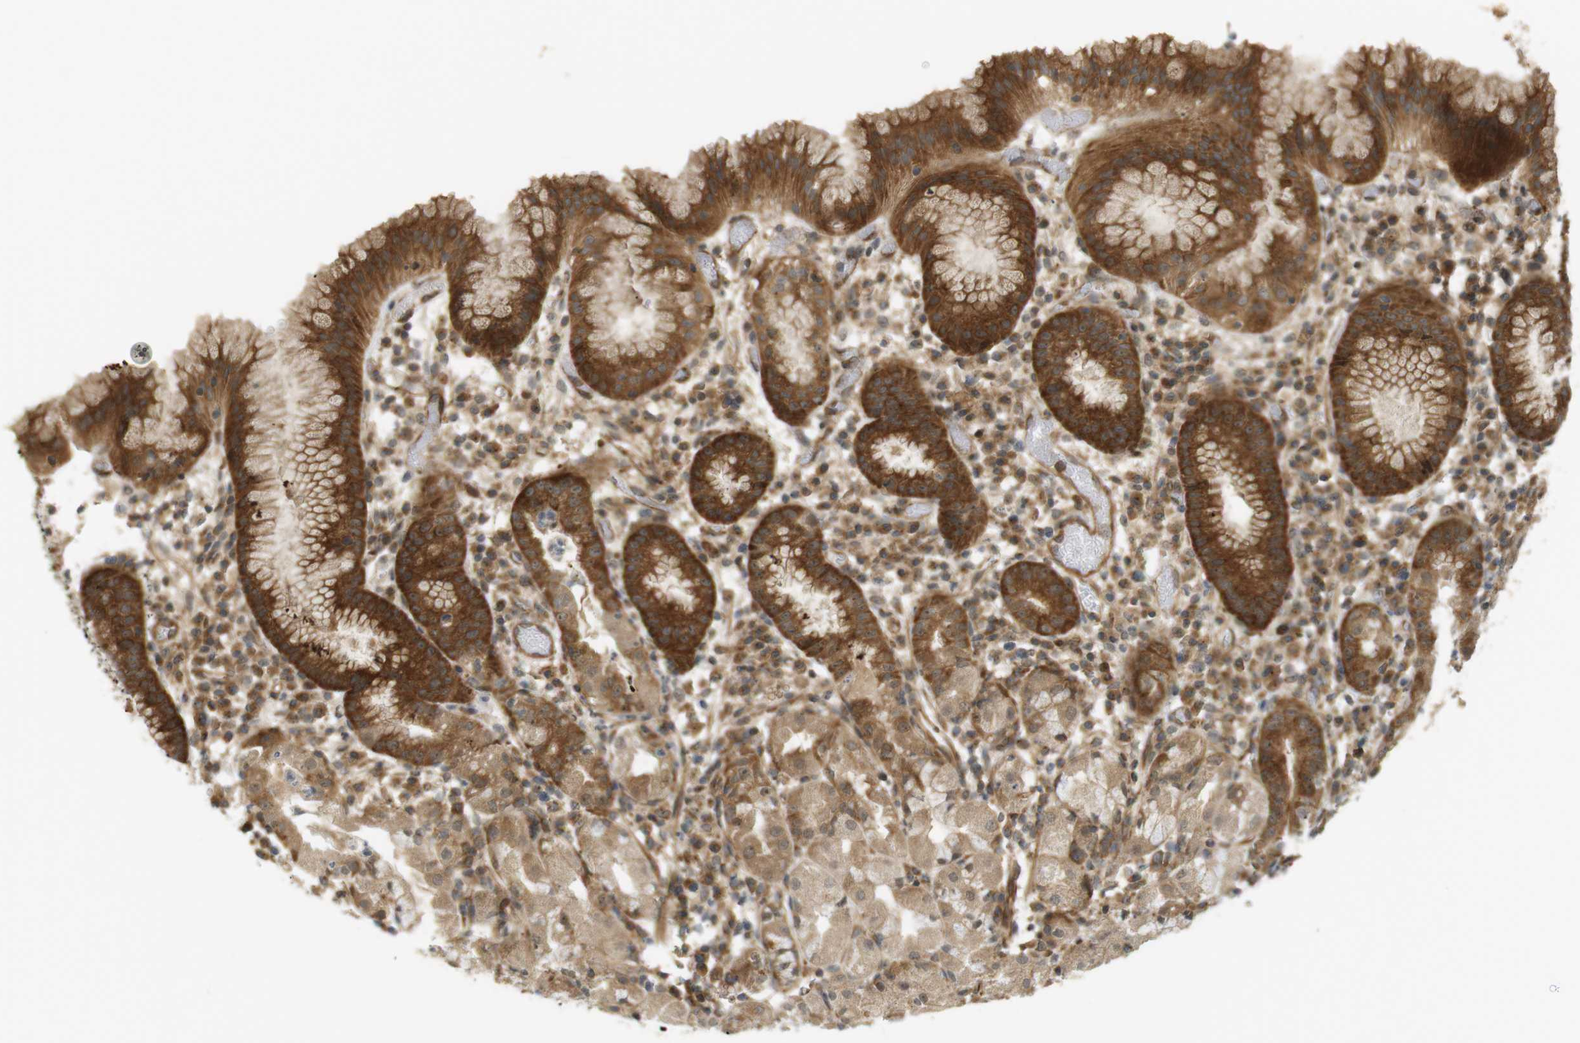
{"staining": {"intensity": "strong", "quantity": ">75%", "location": "cytoplasmic/membranous"}, "tissue": "stomach", "cell_type": "Glandular cells", "image_type": "normal", "snomed": [{"axis": "morphology", "description": "Normal tissue, NOS"}, {"axis": "topography", "description": "Stomach"}, {"axis": "topography", "description": "Stomach, lower"}], "caption": "A high amount of strong cytoplasmic/membranous expression is present in about >75% of glandular cells in normal stomach.", "gene": "PA2G4", "patient": {"sex": "female", "age": 75}}